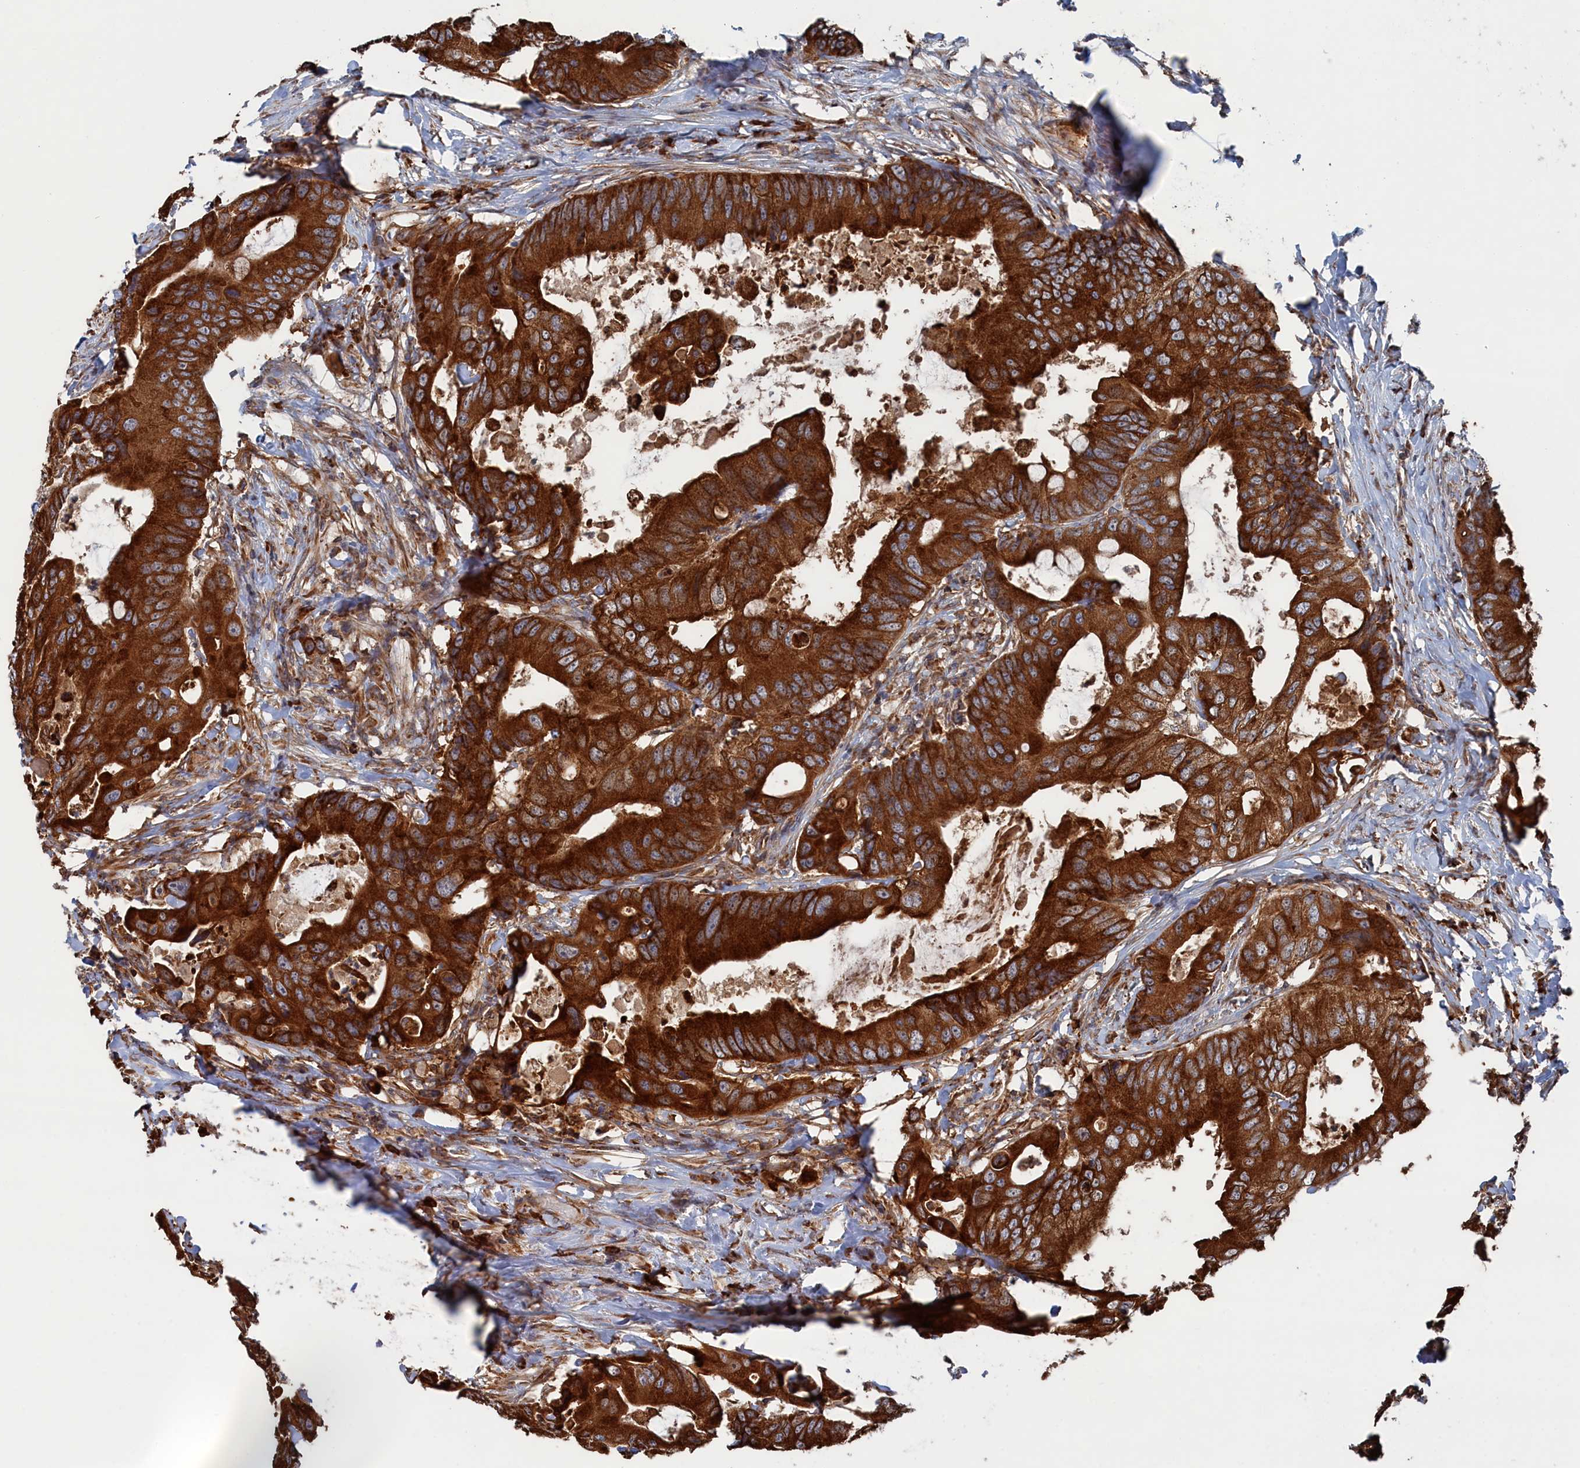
{"staining": {"intensity": "strong", "quantity": ">75%", "location": "cytoplasmic/membranous"}, "tissue": "colorectal cancer", "cell_type": "Tumor cells", "image_type": "cancer", "snomed": [{"axis": "morphology", "description": "Adenocarcinoma, NOS"}, {"axis": "topography", "description": "Colon"}], "caption": "Human colorectal adenocarcinoma stained with a brown dye reveals strong cytoplasmic/membranous positive expression in approximately >75% of tumor cells.", "gene": "BPIFB6", "patient": {"sex": "male", "age": 71}}